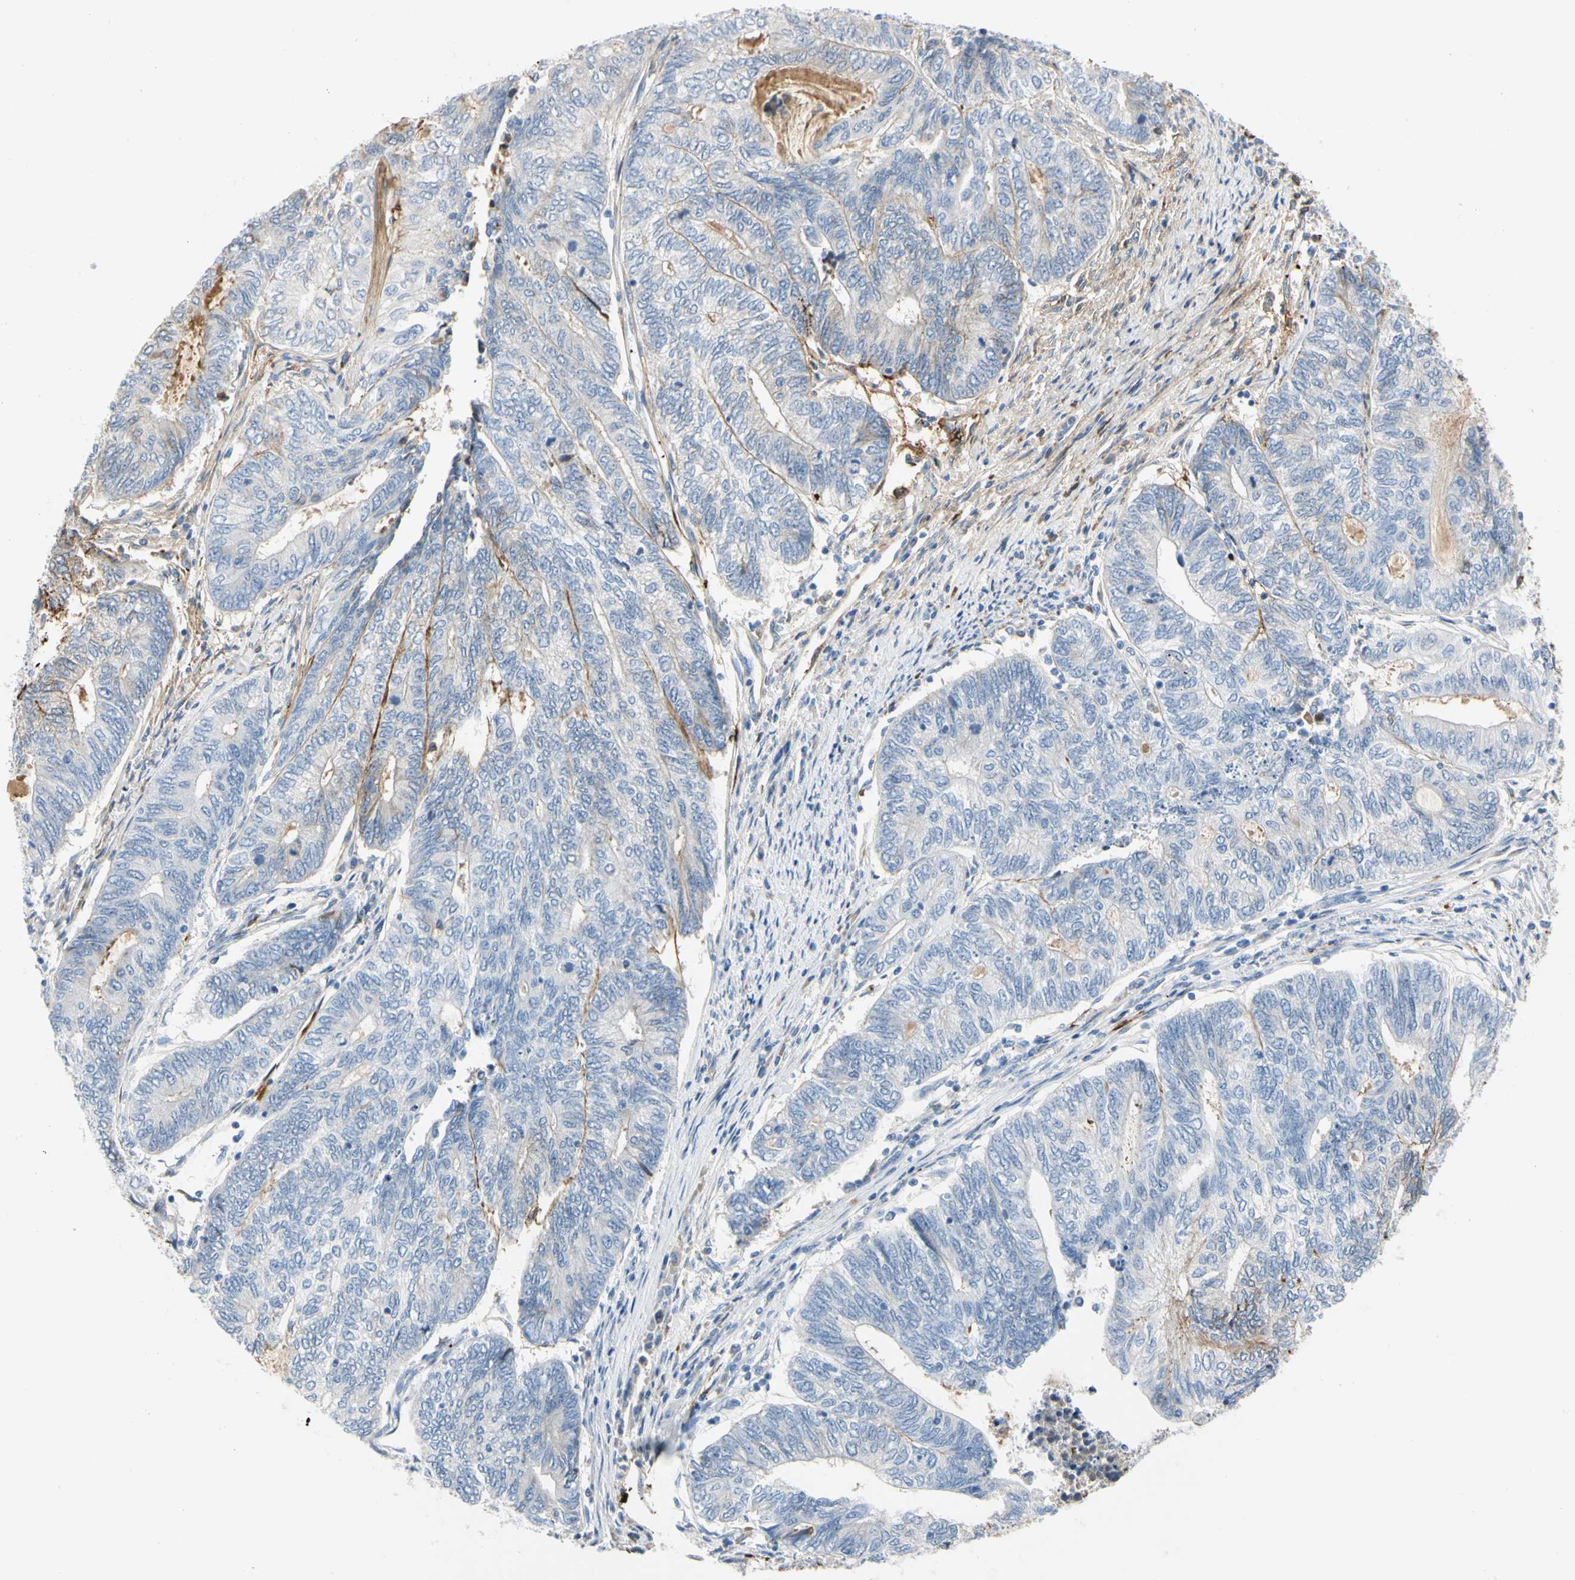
{"staining": {"intensity": "negative", "quantity": "none", "location": "none"}, "tissue": "endometrial cancer", "cell_type": "Tumor cells", "image_type": "cancer", "snomed": [{"axis": "morphology", "description": "Adenocarcinoma, NOS"}, {"axis": "topography", "description": "Uterus"}, {"axis": "topography", "description": "Endometrium"}], "caption": "Immunohistochemistry image of human endometrial adenocarcinoma stained for a protein (brown), which exhibits no expression in tumor cells.", "gene": "FGB", "patient": {"sex": "female", "age": 70}}